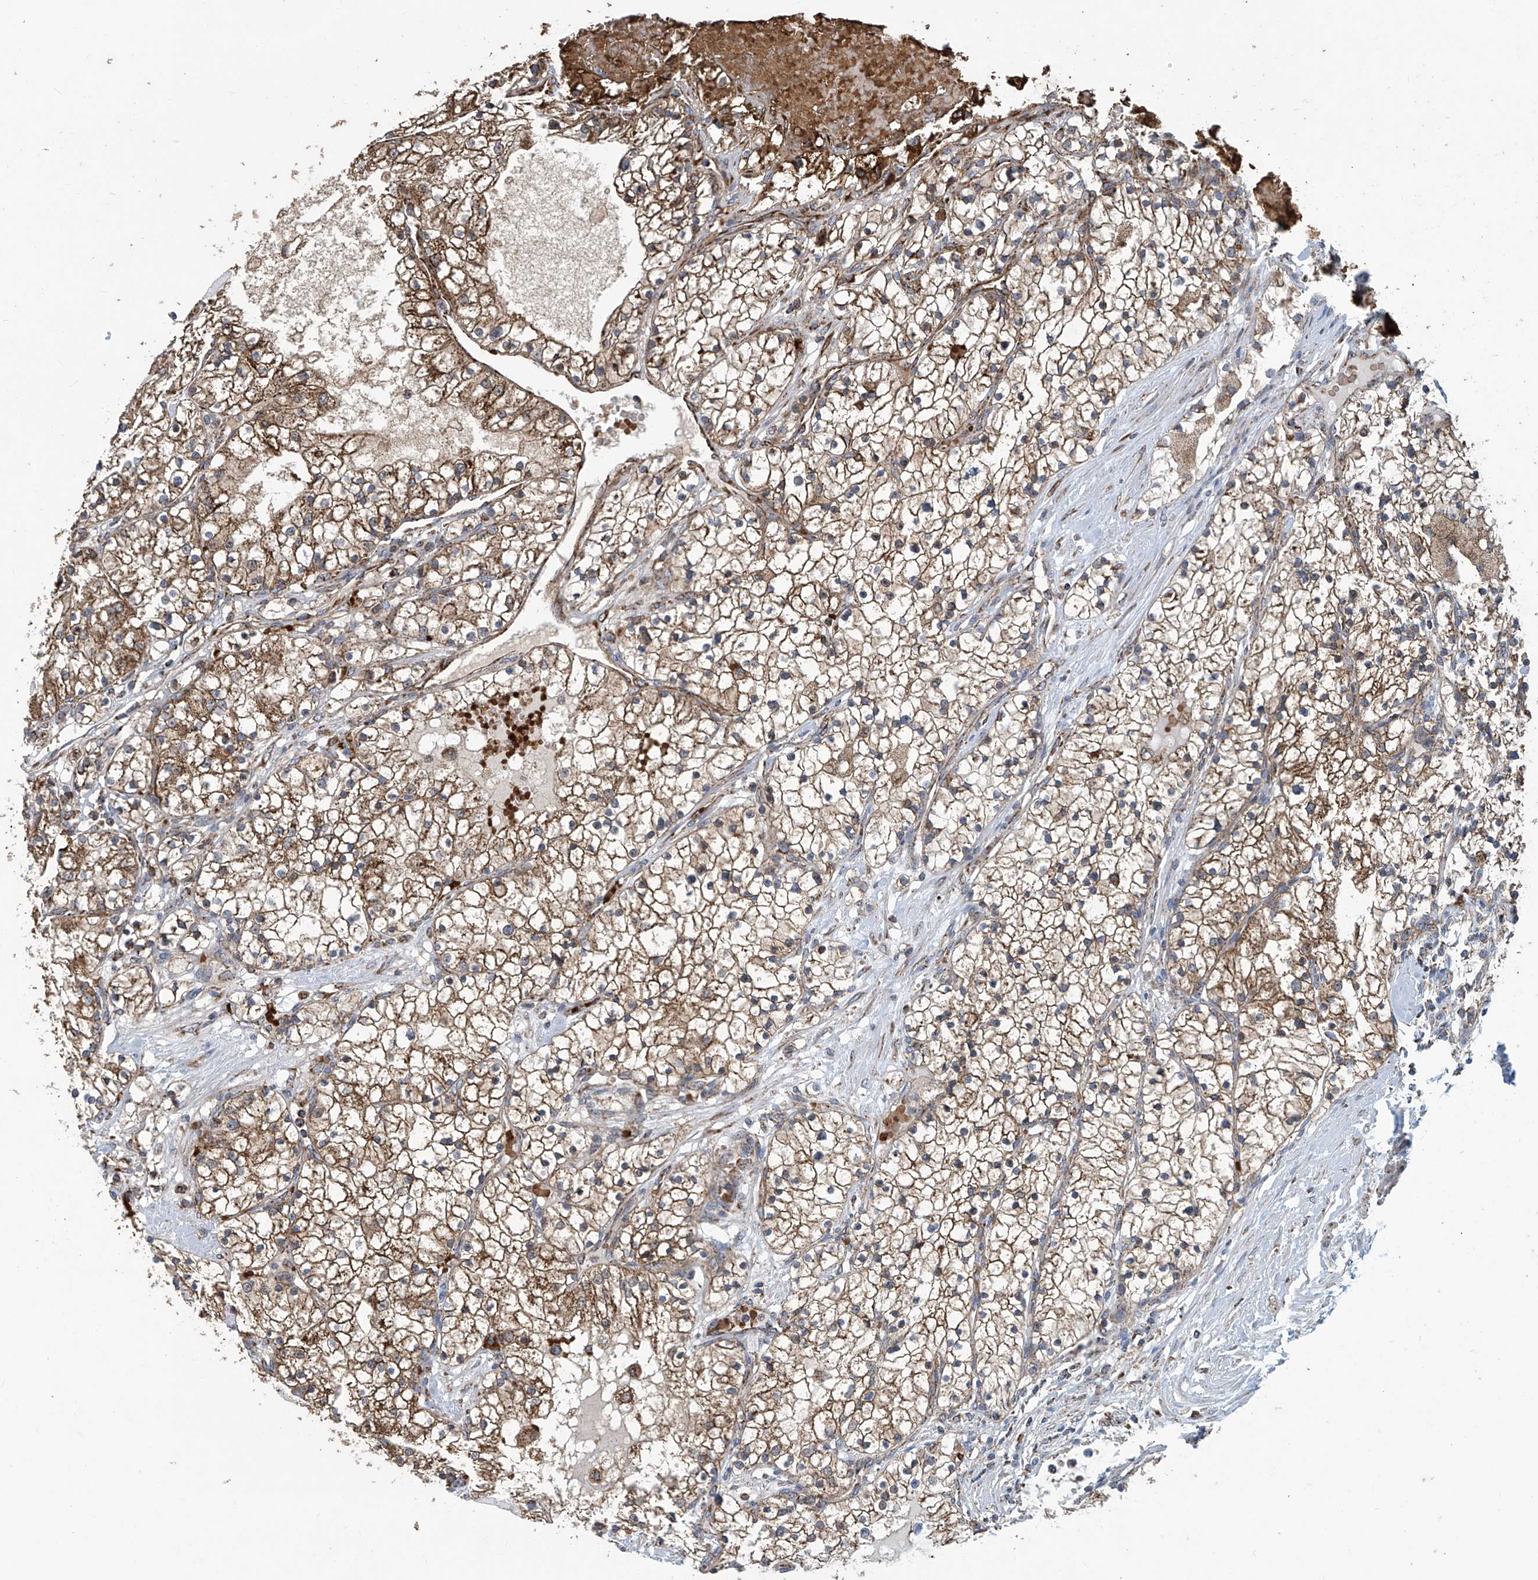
{"staining": {"intensity": "moderate", "quantity": ">75%", "location": "cytoplasmic/membranous"}, "tissue": "renal cancer", "cell_type": "Tumor cells", "image_type": "cancer", "snomed": [{"axis": "morphology", "description": "Normal tissue, NOS"}, {"axis": "morphology", "description": "Adenocarcinoma, NOS"}, {"axis": "topography", "description": "Kidney"}], "caption": "The histopathology image shows immunohistochemical staining of renal cancer (adenocarcinoma). There is moderate cytoplasmic/membranous positivity is identified in approximately >75% of tumor cells. (Brightfield microscopy of DAB IHC at high magnification).", "gene": "COMMD1", "patient": {"sex": "male", "age": 68}}